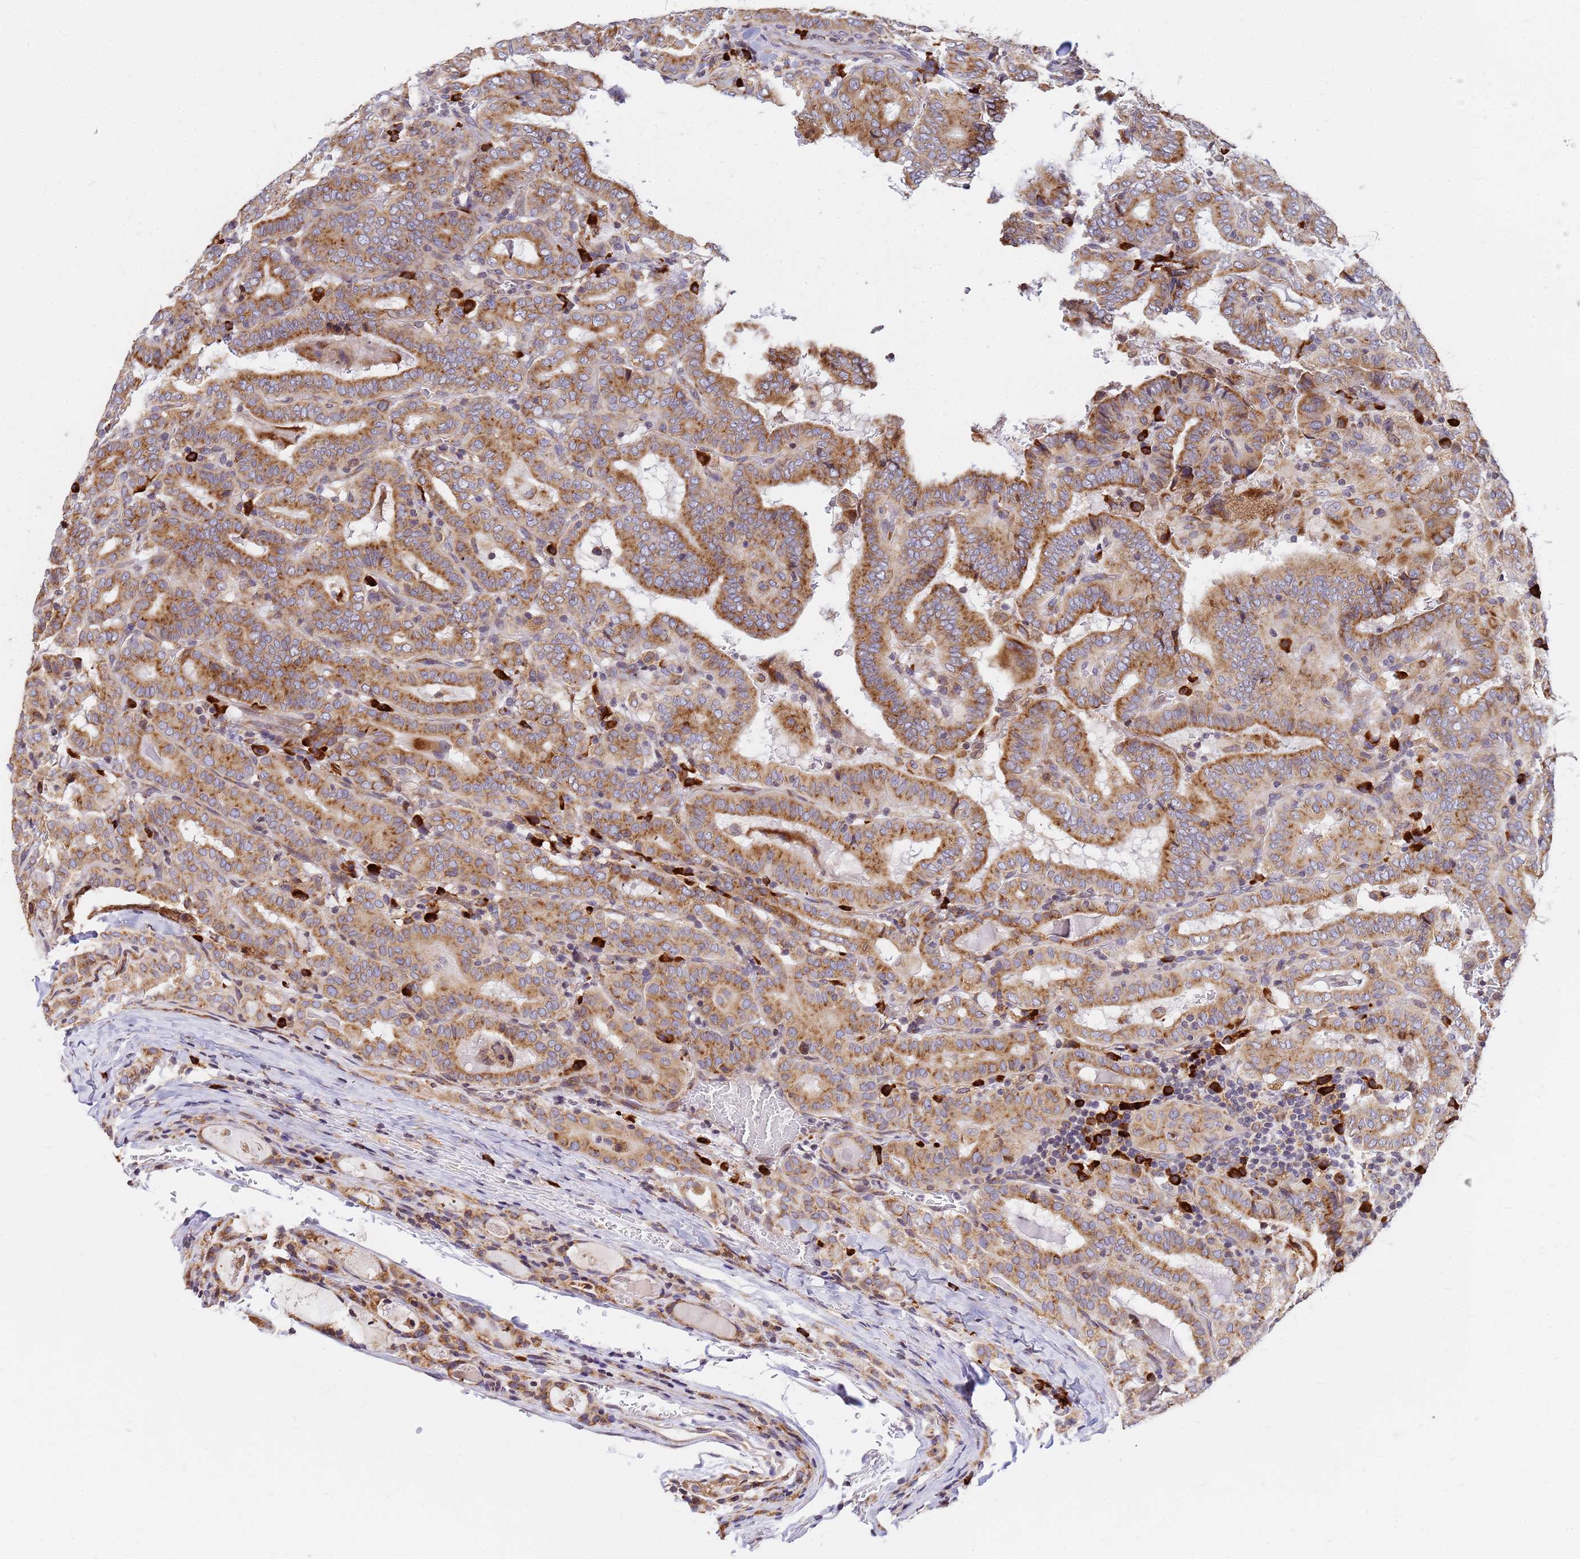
{"staining": {"intensity": "moderate", "quantity": ">75%", "location": "cytoplasmic/membranous"}, "tissue": "thyroid cancer", "cell_type": "Tumor cells", "image_type": "cancer", "snomed": [{"axis": "morphology", "description": "Papillary adenocarcinoma, NOS"}, {"axis": "topography", "description": "Thyroid gland"}], "caption": "A brown stain labels moderate cytoplasmic/membranous staining of a protein in human papillary adenocarcinoma (thyroid) tumor cells.", "gene": "SSR4", "patient": {"sex": "female", "age": 72}}